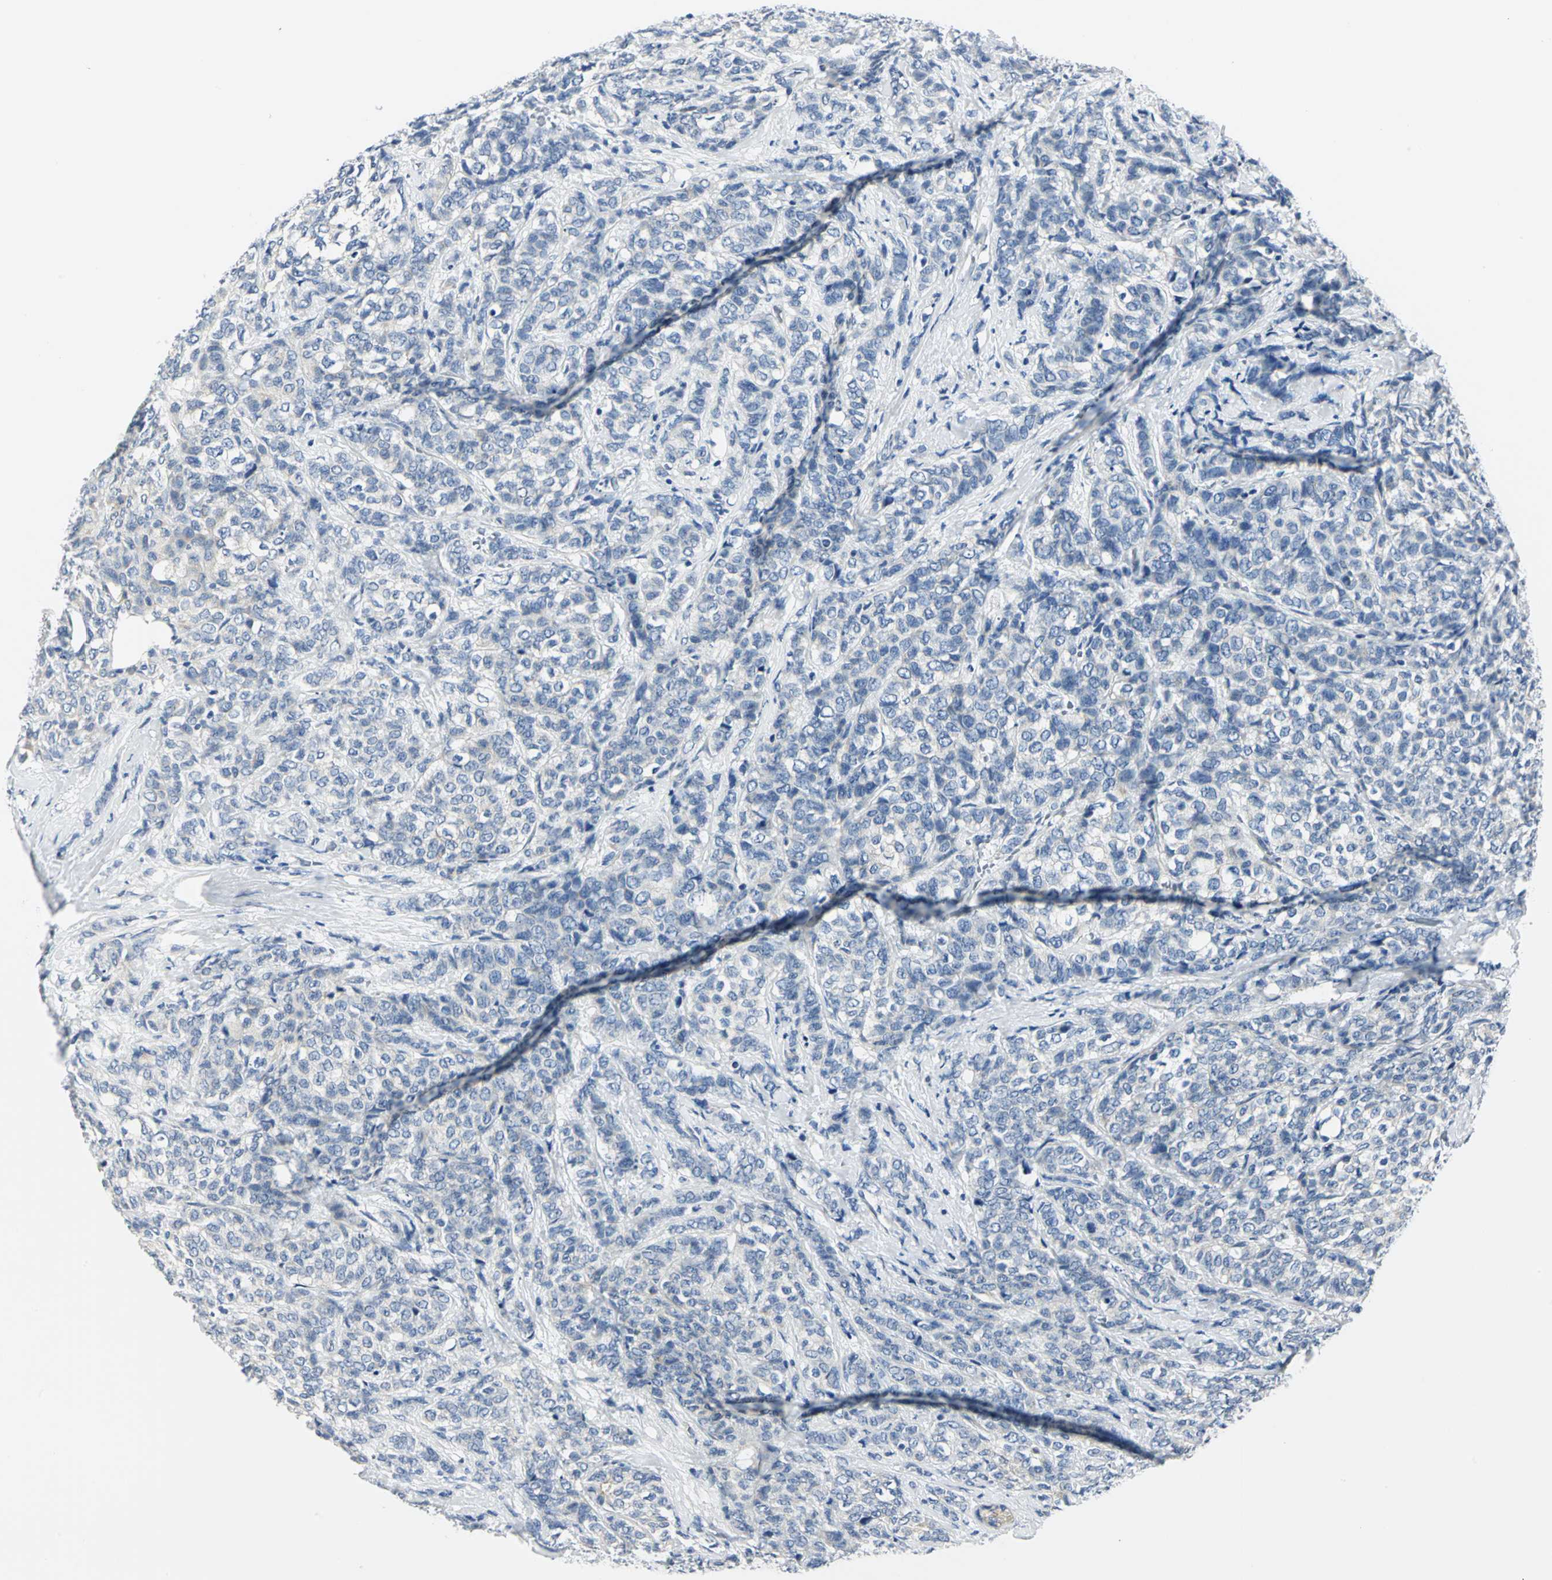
{"staining": {"intensity": "negative", "quantity": "none", "location": "none"}, "tissue": "breast cancer", "cell_type": "Tumor cells", "image_type": "cancer", "snomed": [{"axis": "morphology", "description": "Lobular carcinoma"}, {"axis": "topography", "description": "Breast"}], "caption": "Tumor cells show no significant positivity in breast lobular carcinoma.", "gene": "RIPOR1", "patient": {"sex": "female", "age": 60}}